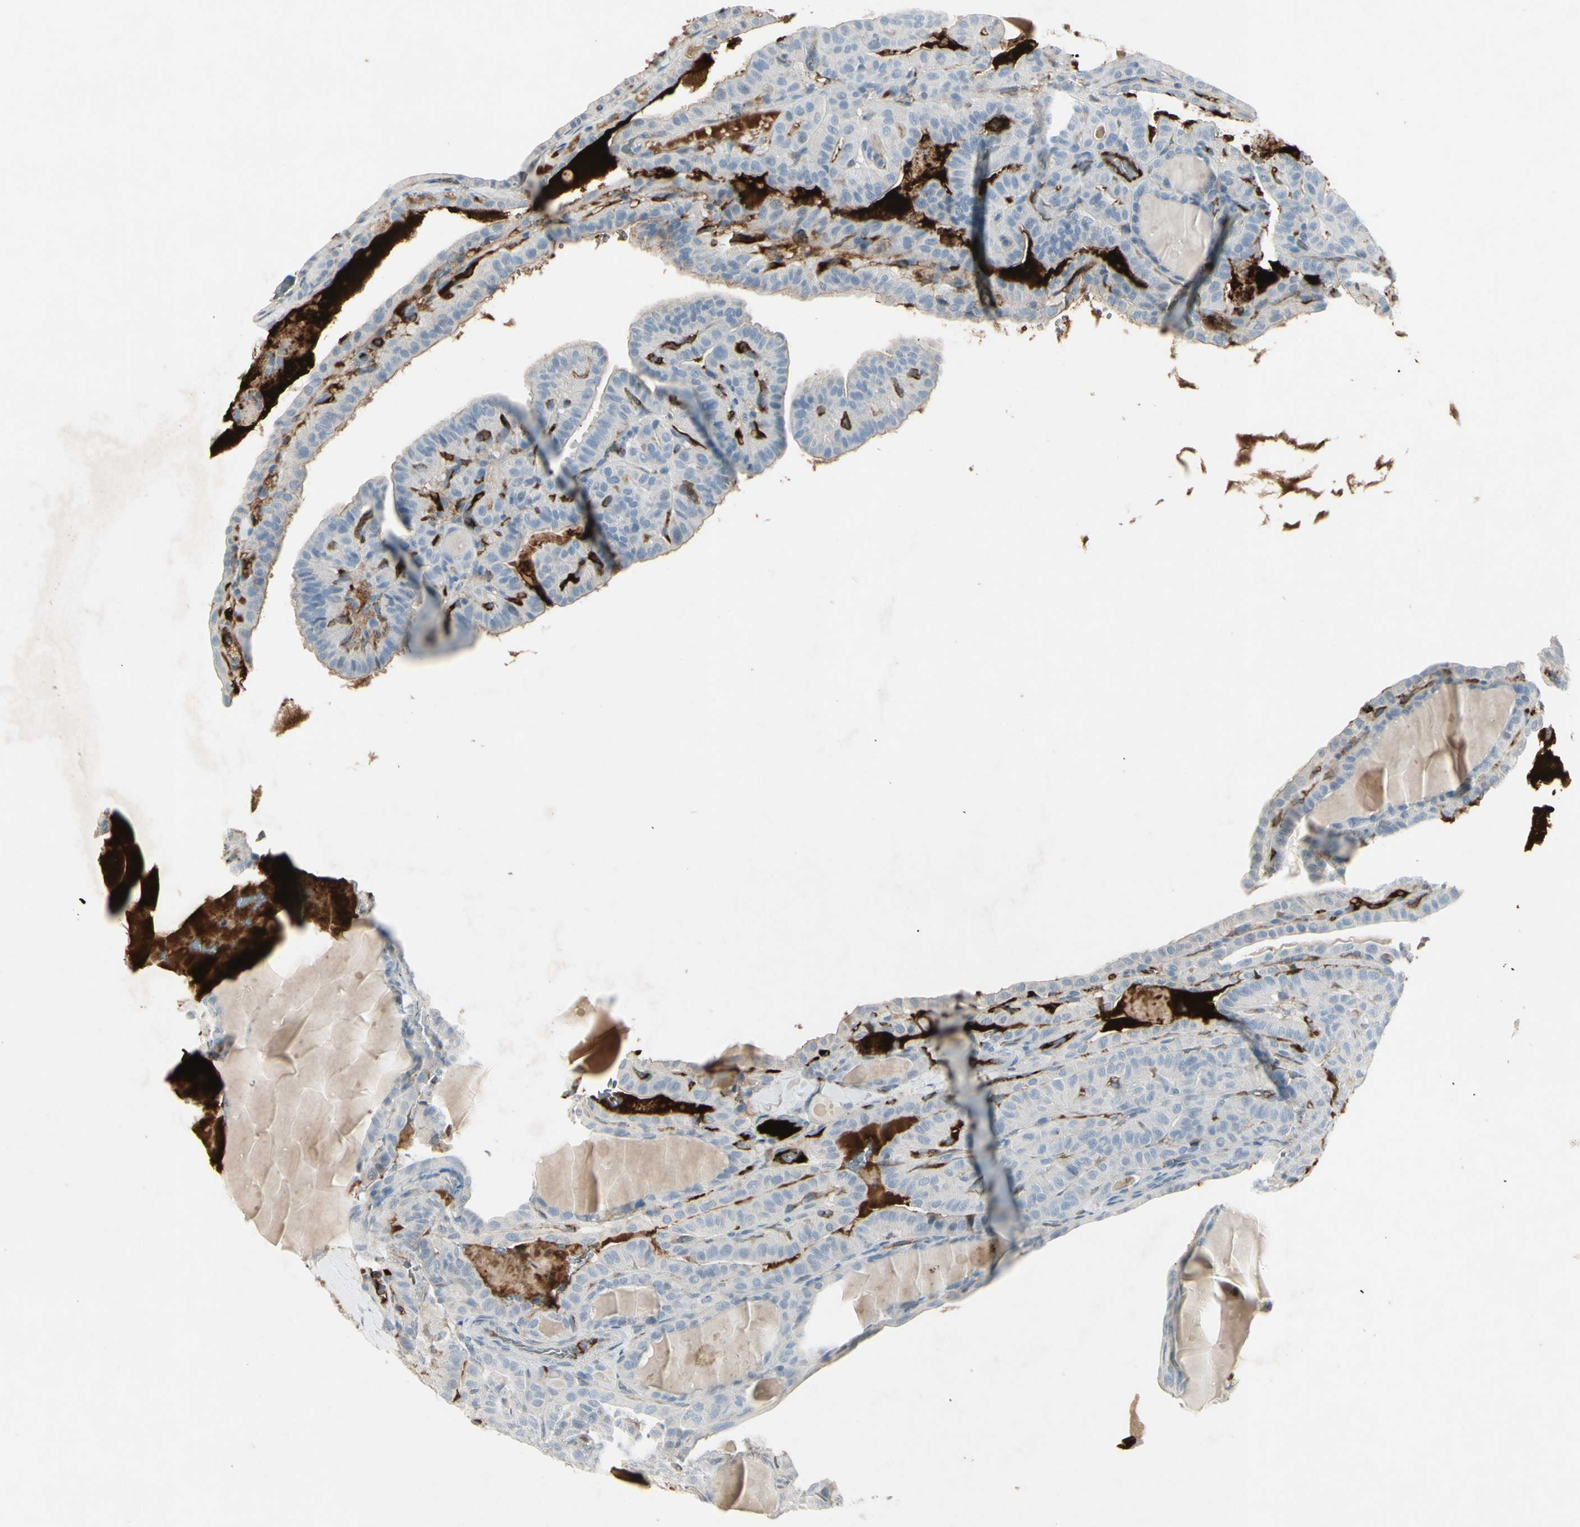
{"staining": {"intensity": "negative", "quantity": "none", "location": "none"}, "tissue": "thyroid cancer", "cell_type": "Tumor cells", "image_type": "cancer", "snomed": [{"axis": "morphology", "description": "Papillary adenocarcinoma, NOS"}, {"axis": "topography", "description": "Thyroid gland"}], "caption": "DAB (3,3'-diaminobenzidine) immunohistochemical staining of human thyroid cancer displays no significant expression in tumor cells. (DAB (3,3'-diaminobenzidine) immunohistochemistry (IHC) visualized using brightfield microscopy, high magnification).", "gene": "IGHM", "patient": {"sex": "male", "age": 77}}